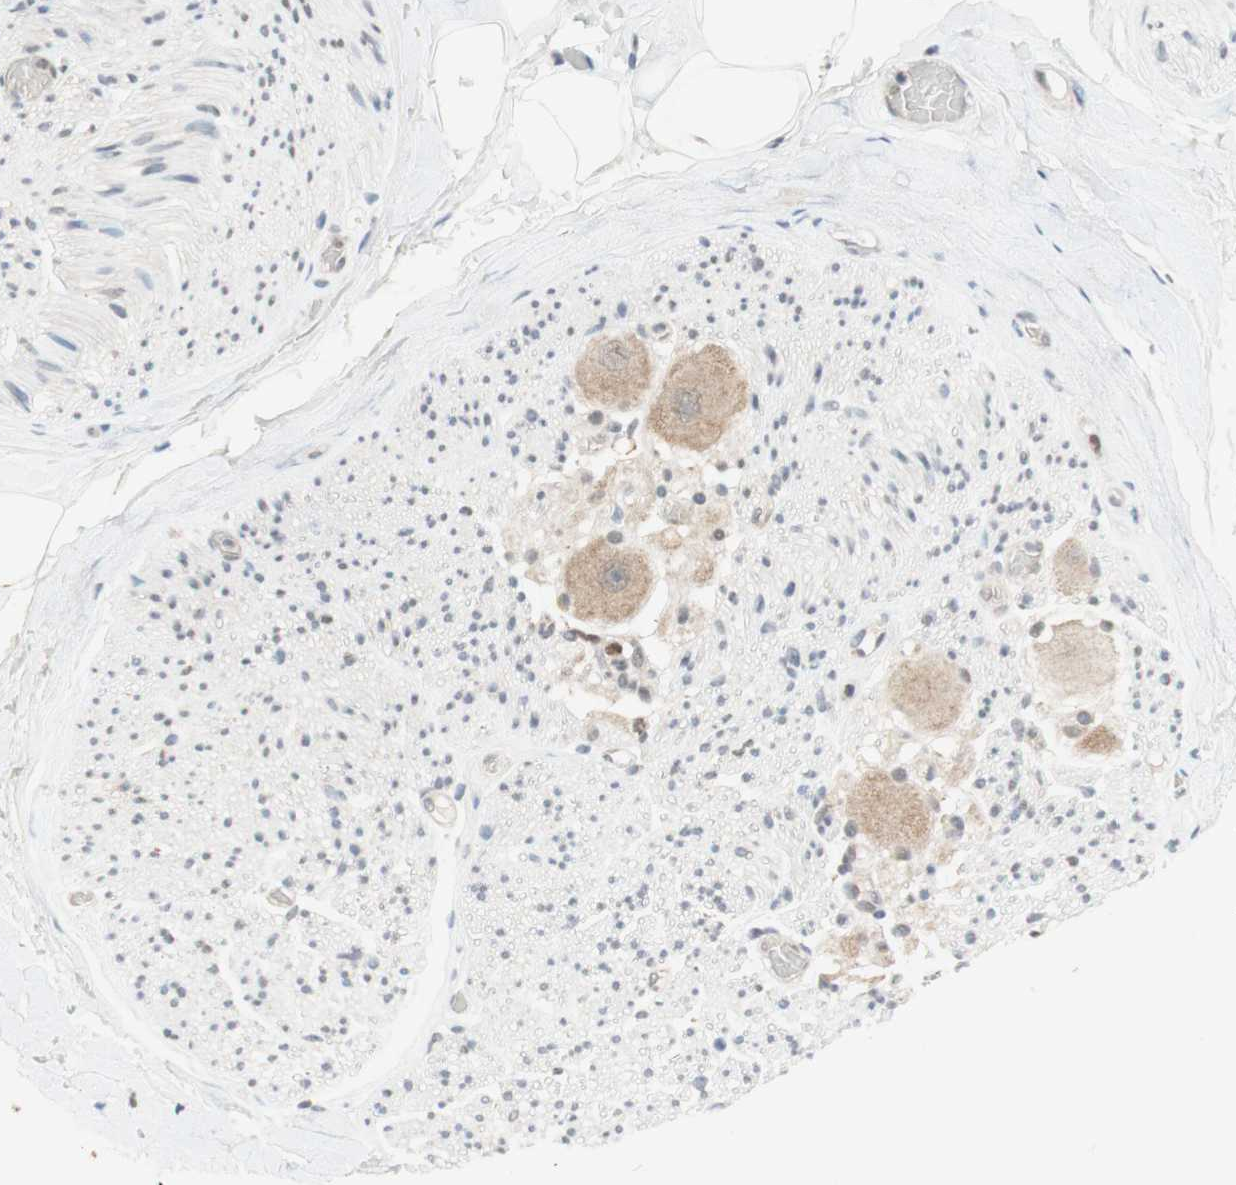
{"staining": {"intensity": "negative", "quantity": "none", "location": "none"}, "tissue": "adipose tissue", "cell_type": "Adipocytes", "image_type": "normal", "snomed": [{"axis": "morphology", "description": "Normal tissue, NOS"}, {"axis": "topography", "description": "Peripheral nerve tissue"}], "caption": "High magnification brightfield microscopy of benign adipose tissue stained with DAB (brown) and counterstained with hematoxylin (blue): adipocytes show no significant expression. (Stains: DAB (3,3'-diaminobenzidine) immunohistochemistry (IHC) with hematoxylin counter stain, Microscopy: brightfield microscopy at high magnification).", "gene": "DNMT3A", "patient": {"sex": "male", "age": 70}}